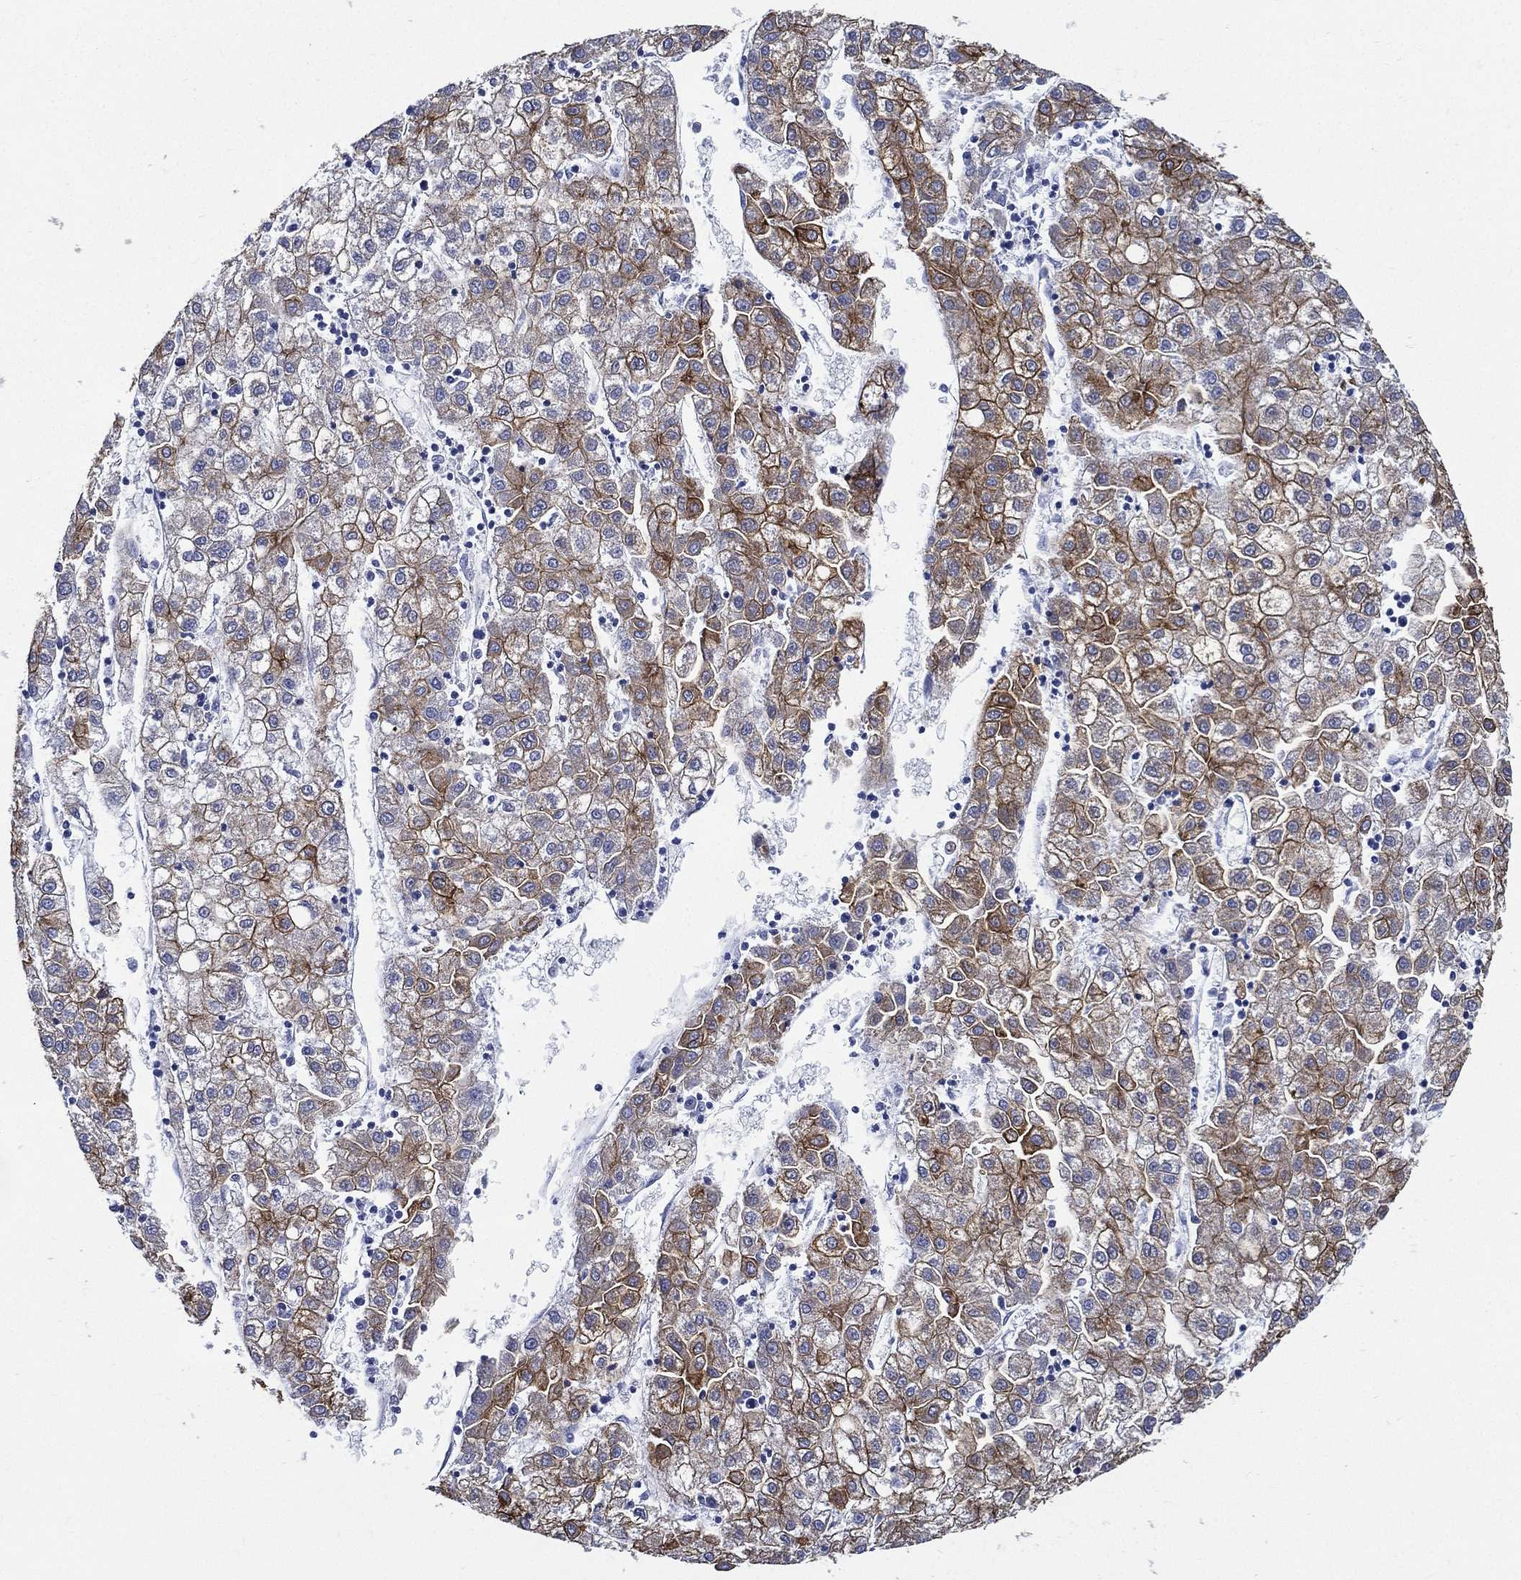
{"staining": {"intensity": "strong", "quantity": "<25%", "location": "cytoplasmic/membranous"}, "tissue": "liver cancer", "cell_type": "Tumor cells", "image_type": "cancer", "snomed": [{"axis": "morphology", "description": "Carcinoma, Hepatocellular, NOS"}, {"axis": "topography", "description": "Liver"}], "caption": "Strong cytoplasmic/membranous positivity for a protein is seen in approximately <25% of tumor cells of liver cancer (hepatocellular carcinoma) using IHC.", "gene": "NEDD9", "patient": {"sex": "male", "age": 72}}